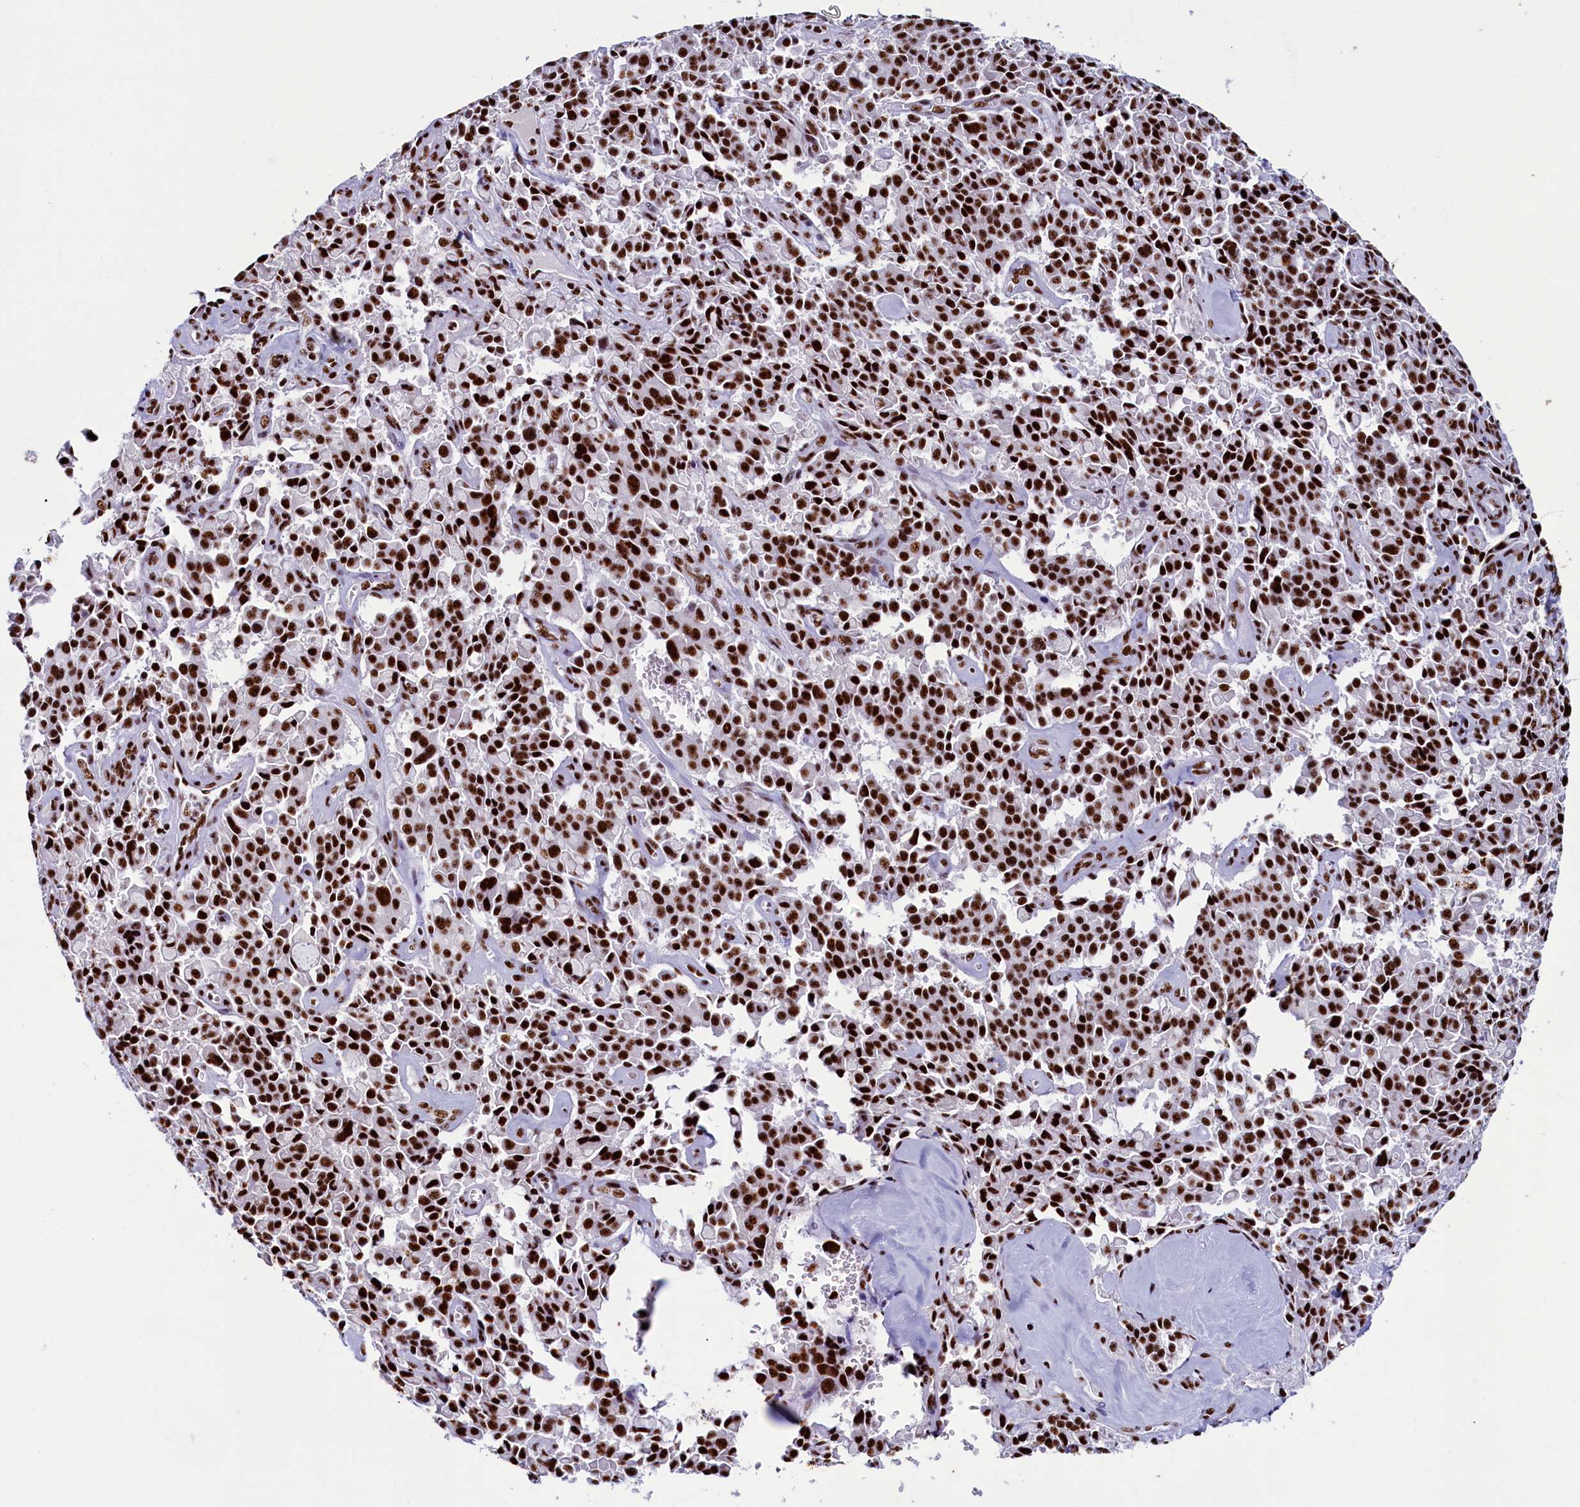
{"staining": {"intensity": "strong", "quantity": ">75%", "location": "nuclear"}, "tissue": "pancreatic cancer", "cell_type": "Tumor cells", "image_type": "cancer", "snomed": [{"axis": "morphology", "description": "Adenocarcinoma, NOS"}, {"axis": "topography", "description": "Pancreas"}], "caption": "Pancreatic cancer stained for a protein (brown) exhibits strong nuclear positive positivity in about >75% of tumor cells.", "gene": "SRRM2", "patient": {"sex": "male", "age": 65}}